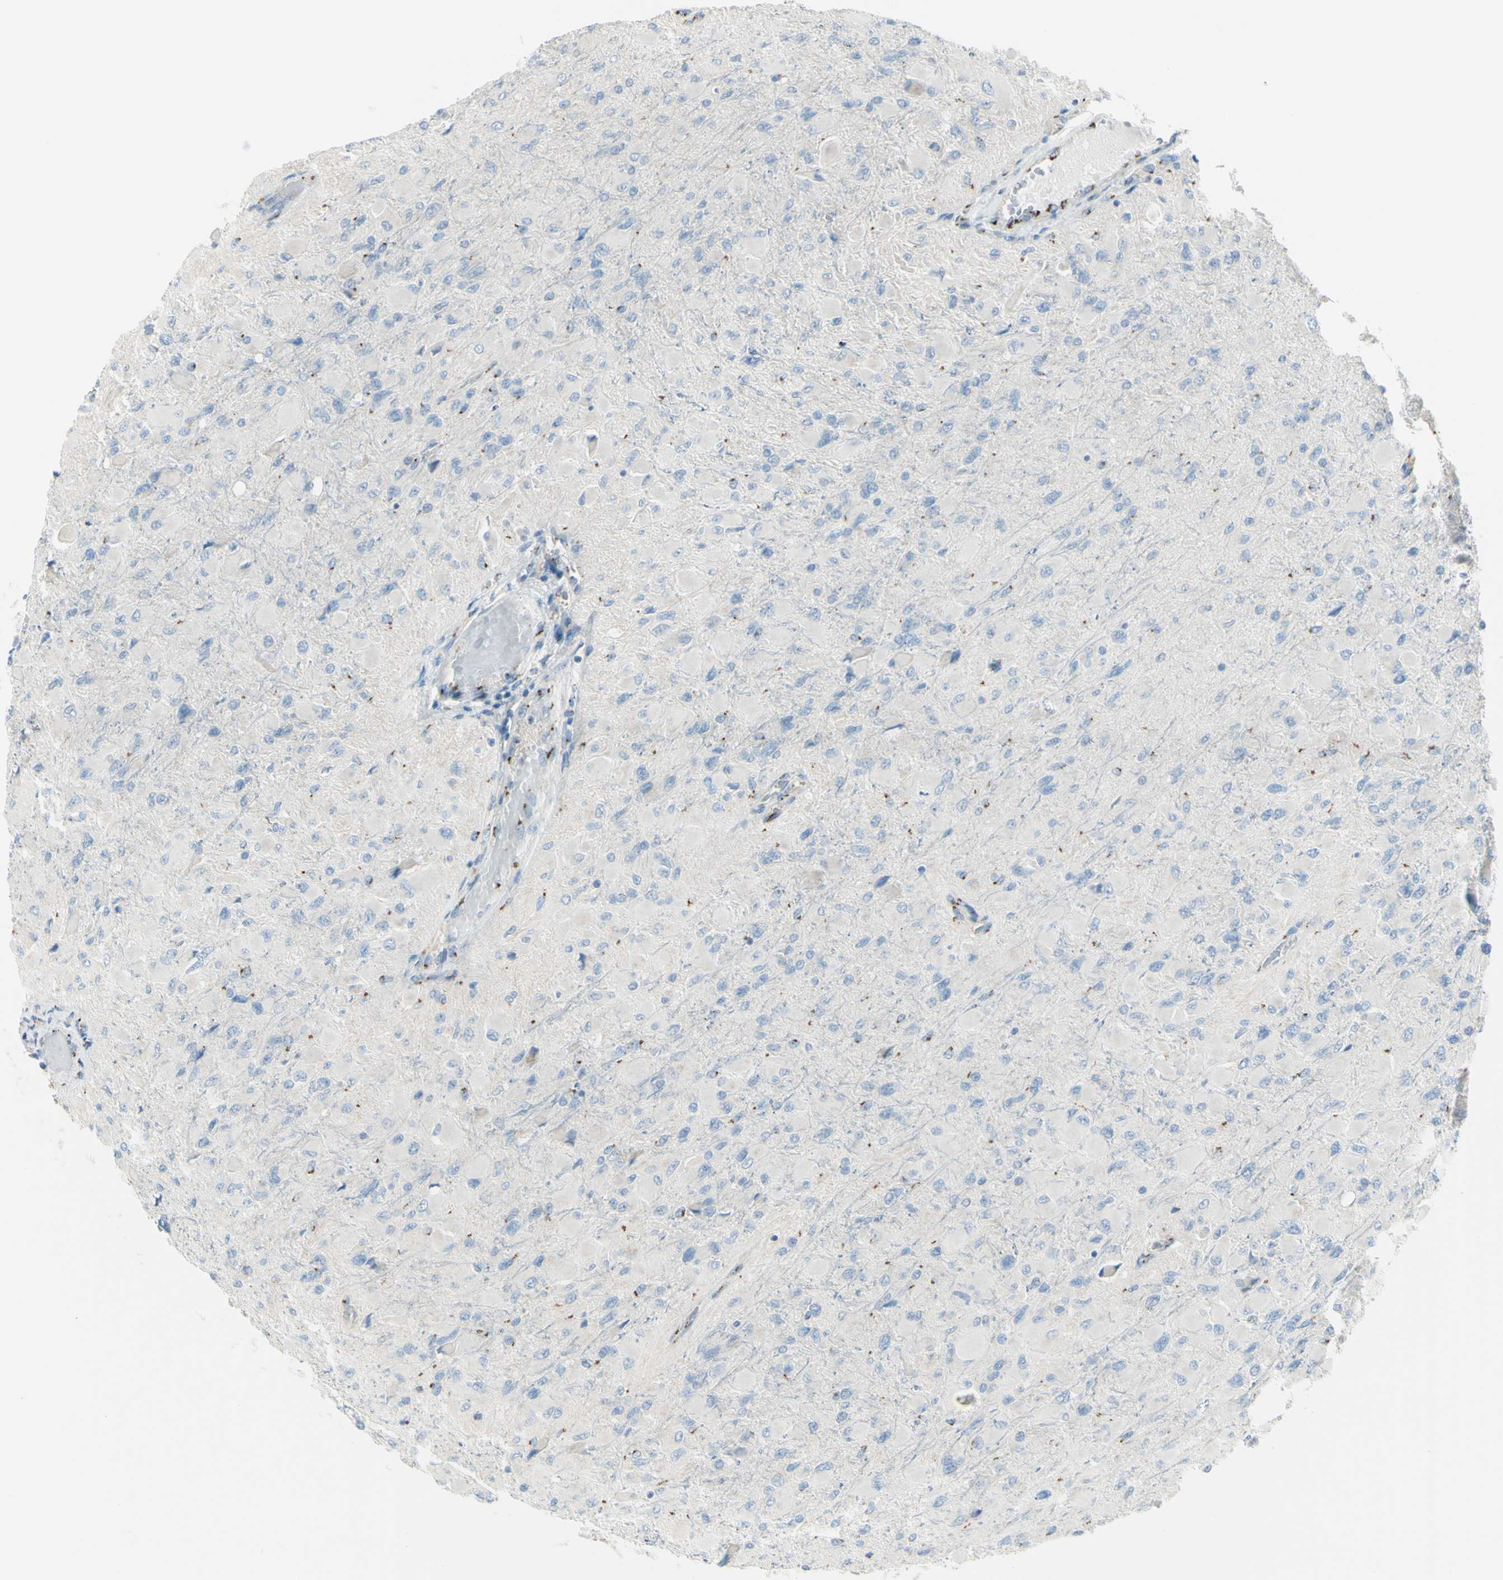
{"staining": {"intensity": "negative", "quantity": "none", "location": "none"}, "tissue": "glioma", "cell_type": "Tumor cells", "image_type": "cancer", "snomed": [{"axis": "morphology", "description": "Glioma, malignant, High grade"}, {"axis": "topography", "description": "Cerebral cortex"}], "caption": "This is an immunohistochemistry image of glioma. There is no staining in tumor cells.", "gene": "B4GALT1", "patient": {"sex": "female", "age": 36}}